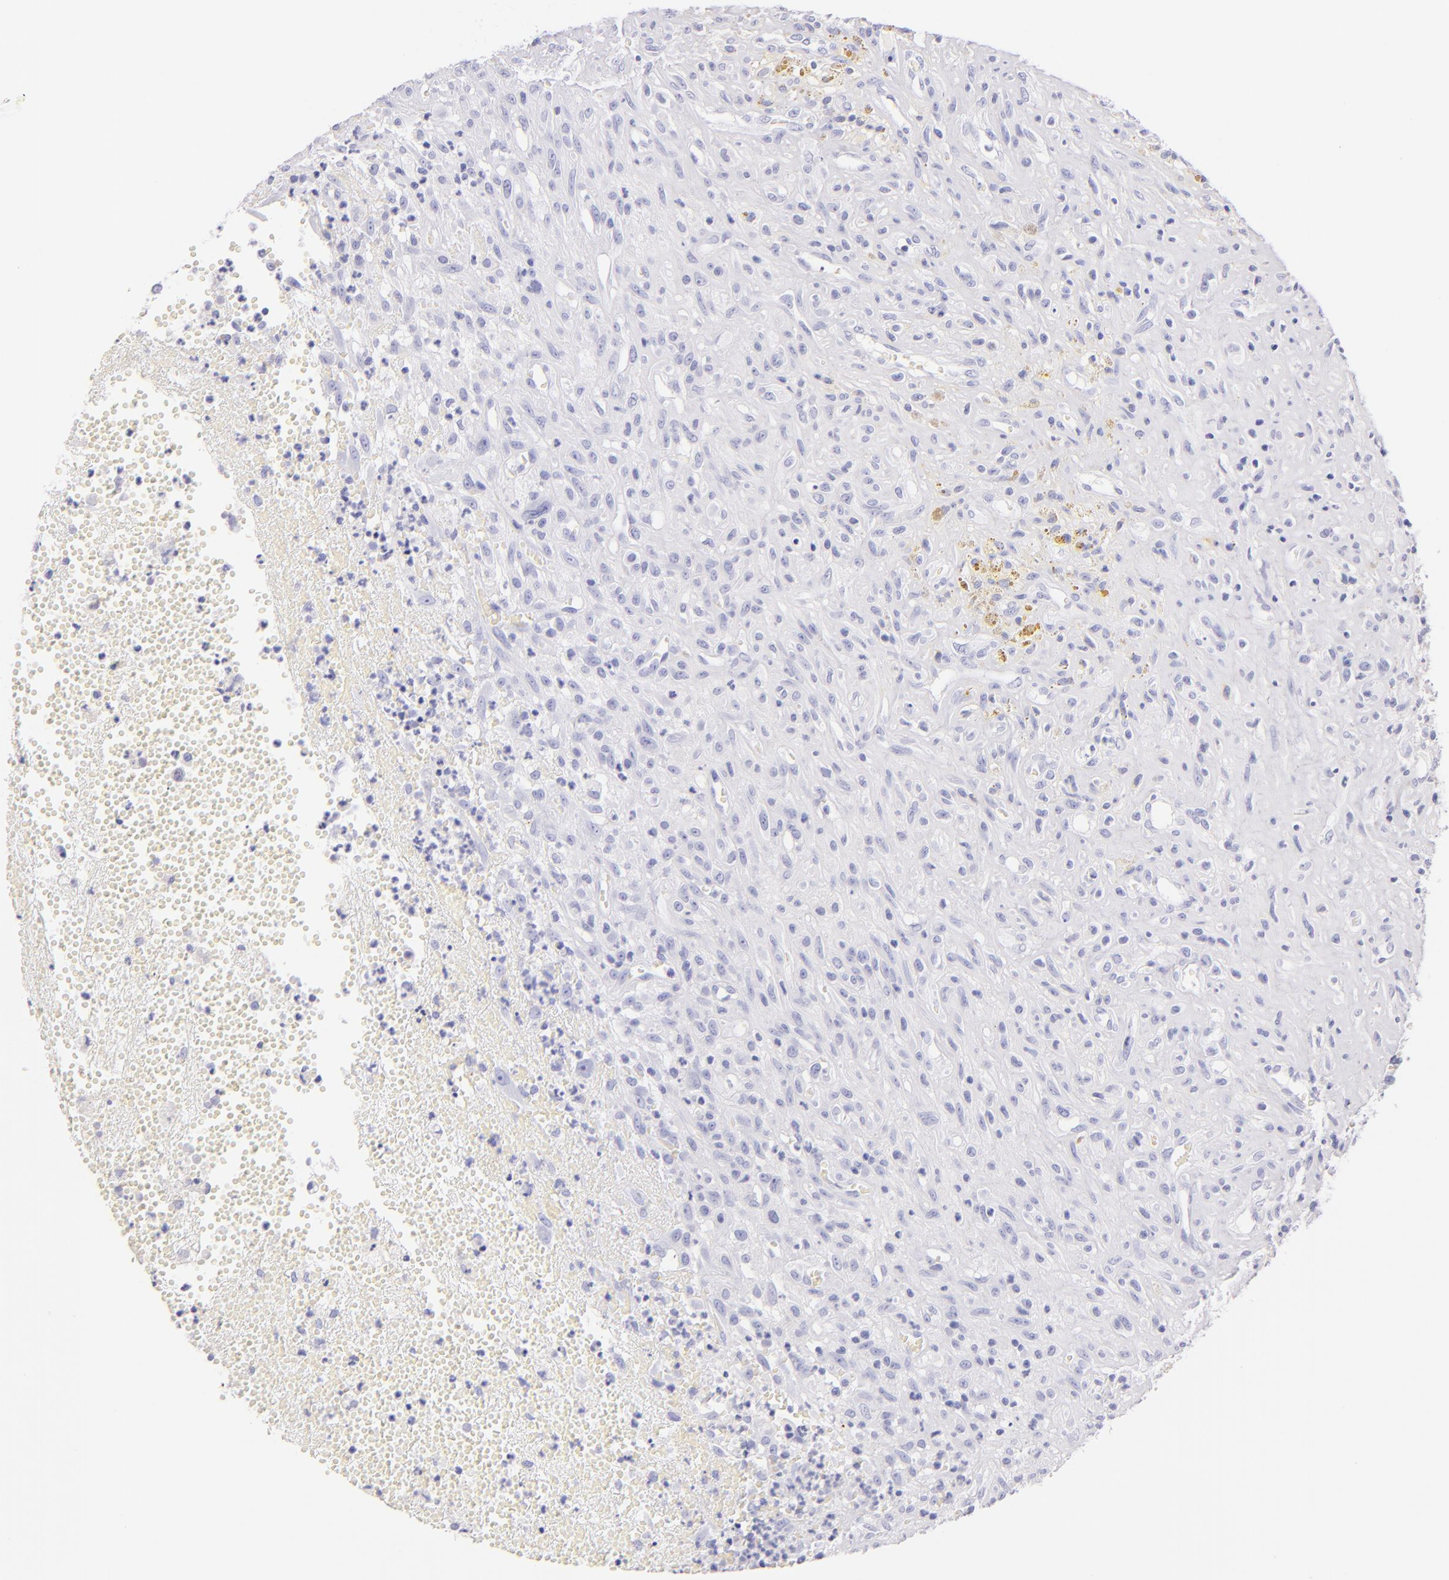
{"staining": {"intensity": "negative", "quantity": "none", "location": "none"}, "tissue": "glioma", "cell_type": "Tumor cells", "image_type": "cancer", "snomed": [{"axis": "morphology", "description": "Glioma, malignant, High grade"}, {"axis": "topography", "description": "Brain"}], "caption": "Immunohistochemistry (IHC) of glioma exhibits no staining in tumor cells.", "gene": "SDC1", "patient": {"sex": "male", "age": 66}}